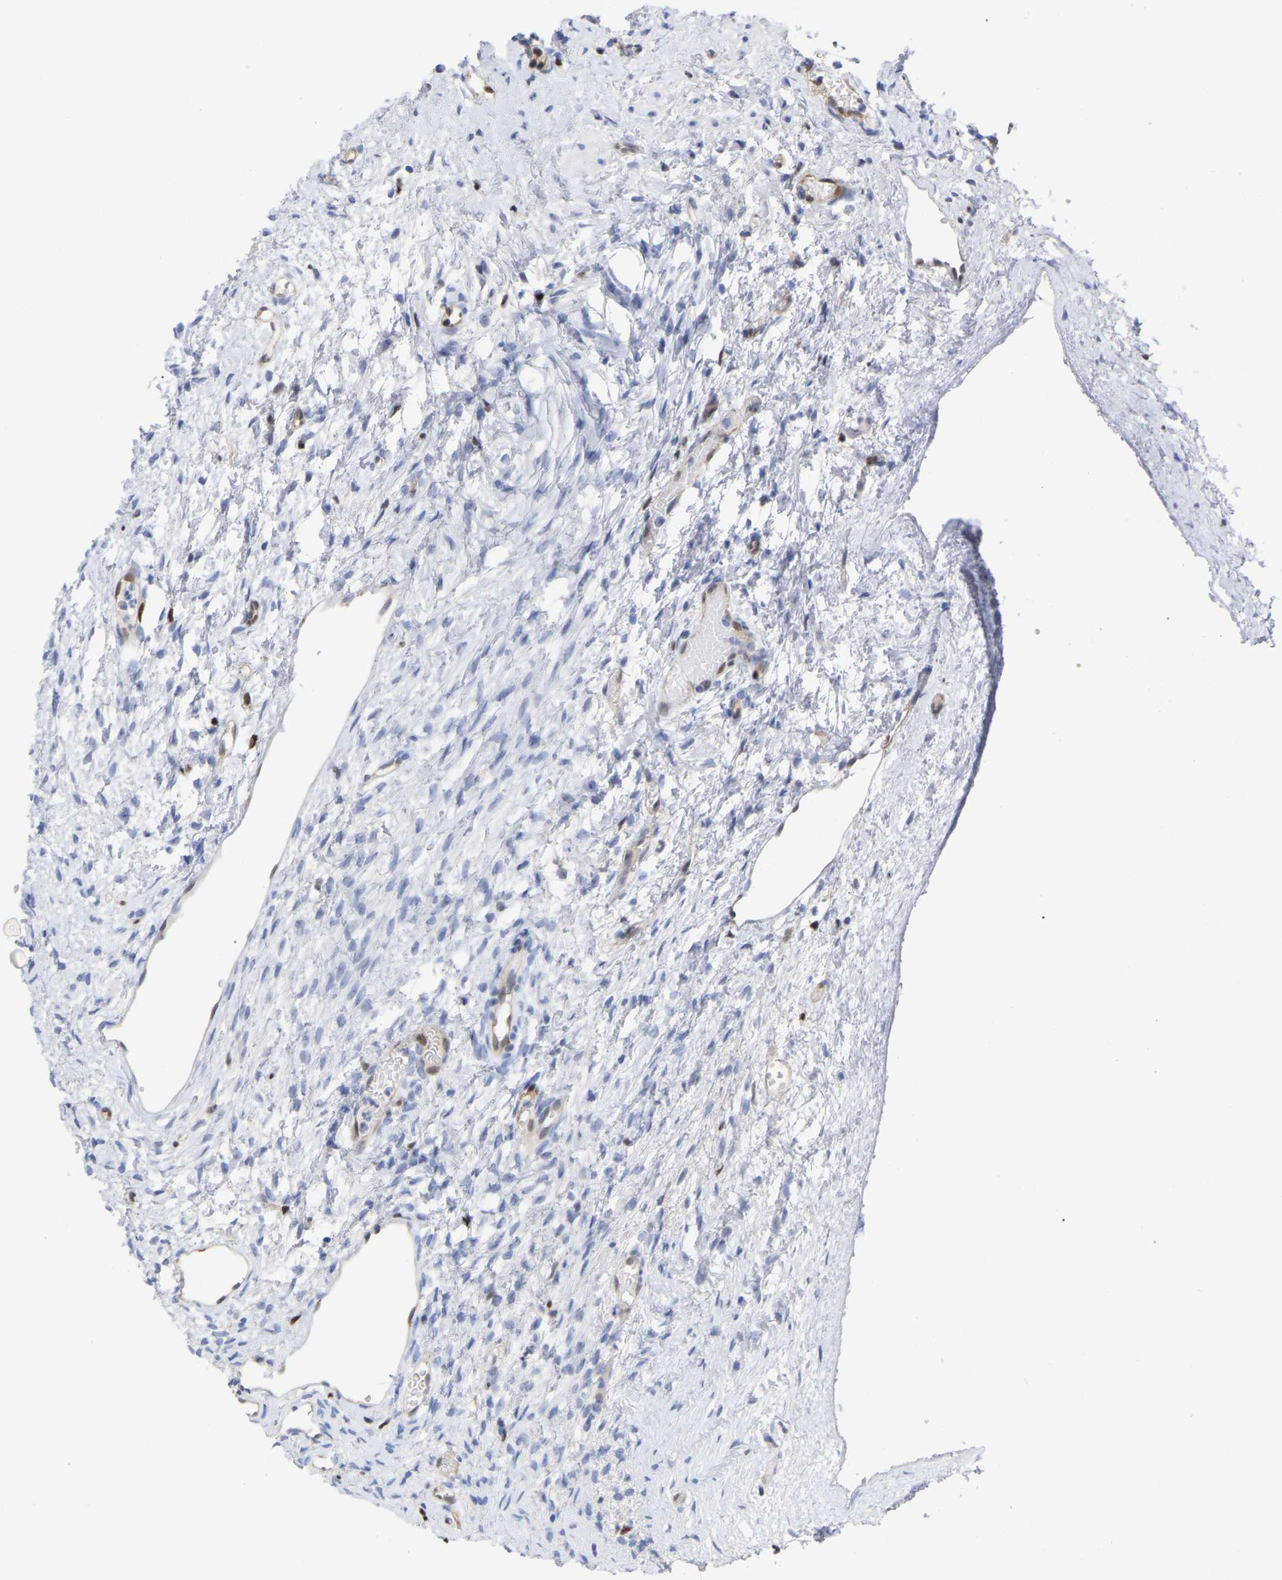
{"staining": {"intensity": "negative", "quantity": "none", "location": "none"}, "tissue": "ovary", "cell_type": "Follicle cells", "image_type": "normal", "snomed": [{"axis": "morphology", "description": "Normal tissue, NOS"}, {"axis": "topography", "description": "Ovary"}], "caption": "Follicle cells show no significant protein staining in normal ovary. Brightfield microscopy of immunohistochemistry (IHC) stained with DAB (3,3'-diaminobenzidine) (brown) and hematoxylin (blue), captured at high magnification.", "gene": "GIMAP4", "patient": {"sex": "female", "age": 33}}